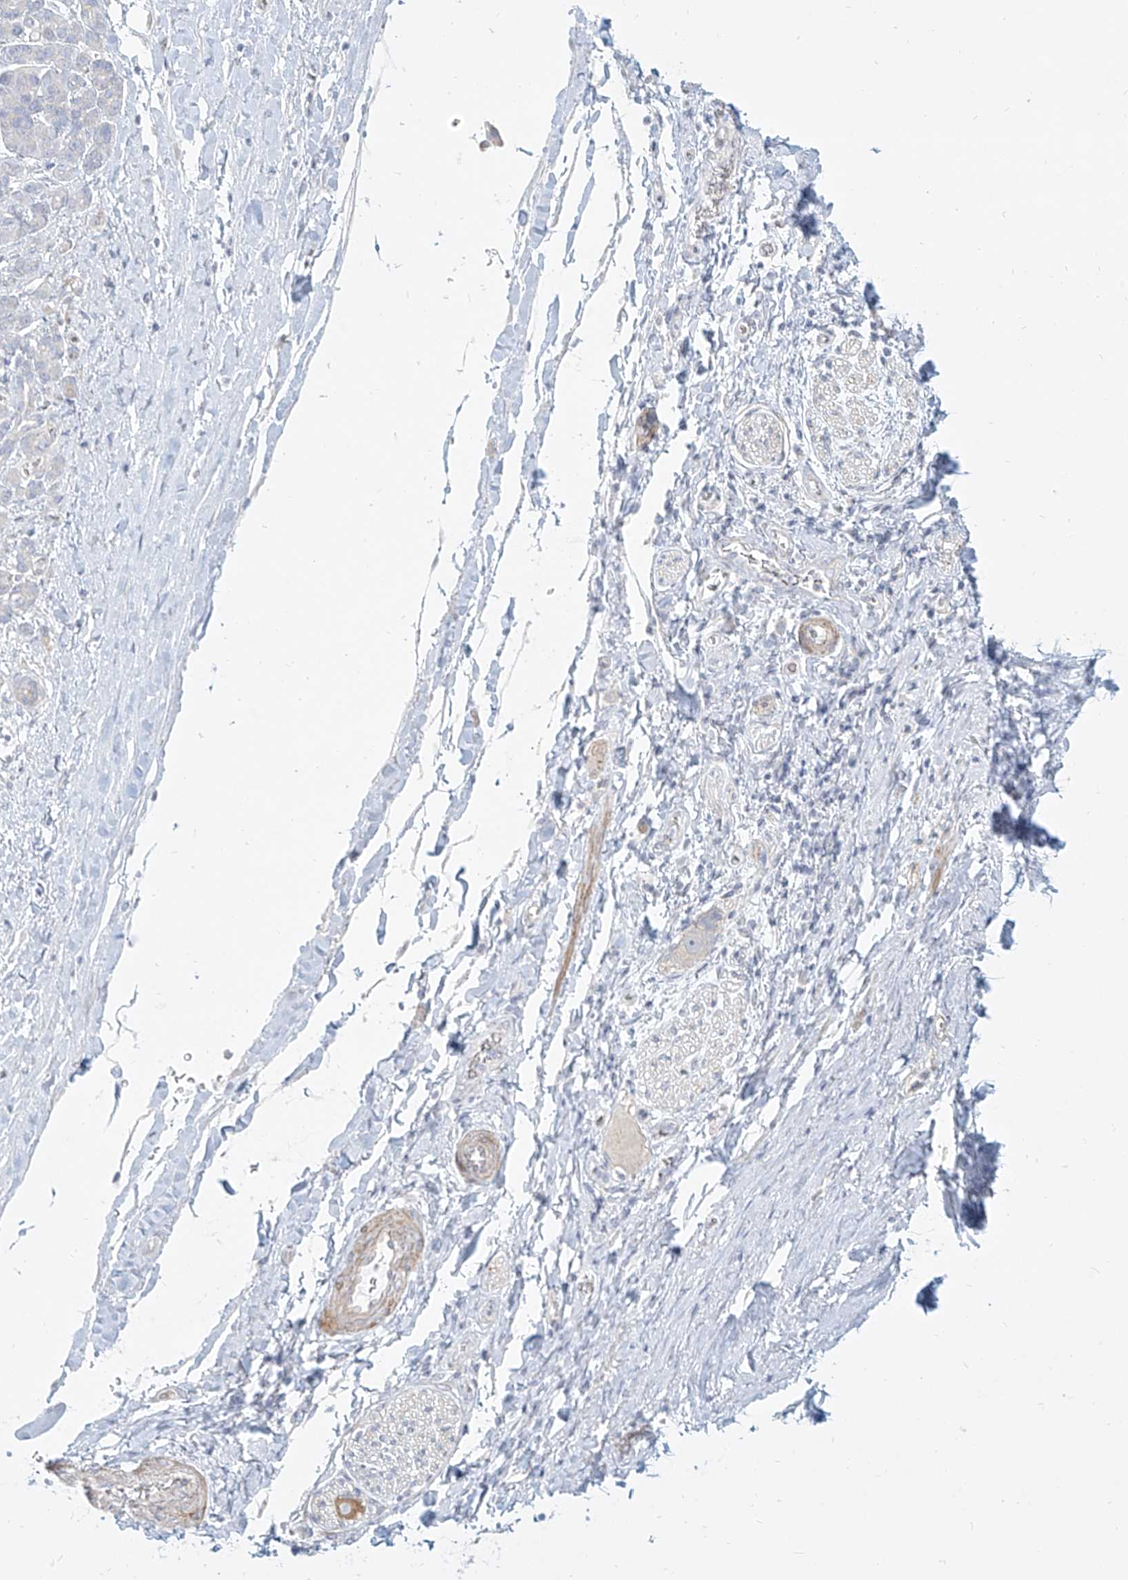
{"staining": {"intensity": "negative", "quantity": "none", "location": "none"}, "tissue": "pancreatic cancer", "cell_type": "Tumor cells", "image_type": "cancer", "snomed": [{"axis": "morphology", "description": "Adenocarcinoma, NOS"}, {"axis": "topography", "description": "Pancreas"}], "caption": "There is no significant positivity in tumor cells of pancreatic cancer (adenocarcinoma).", "gene": "ITPKB", "patient": {"sex": "female", "age": 72}}